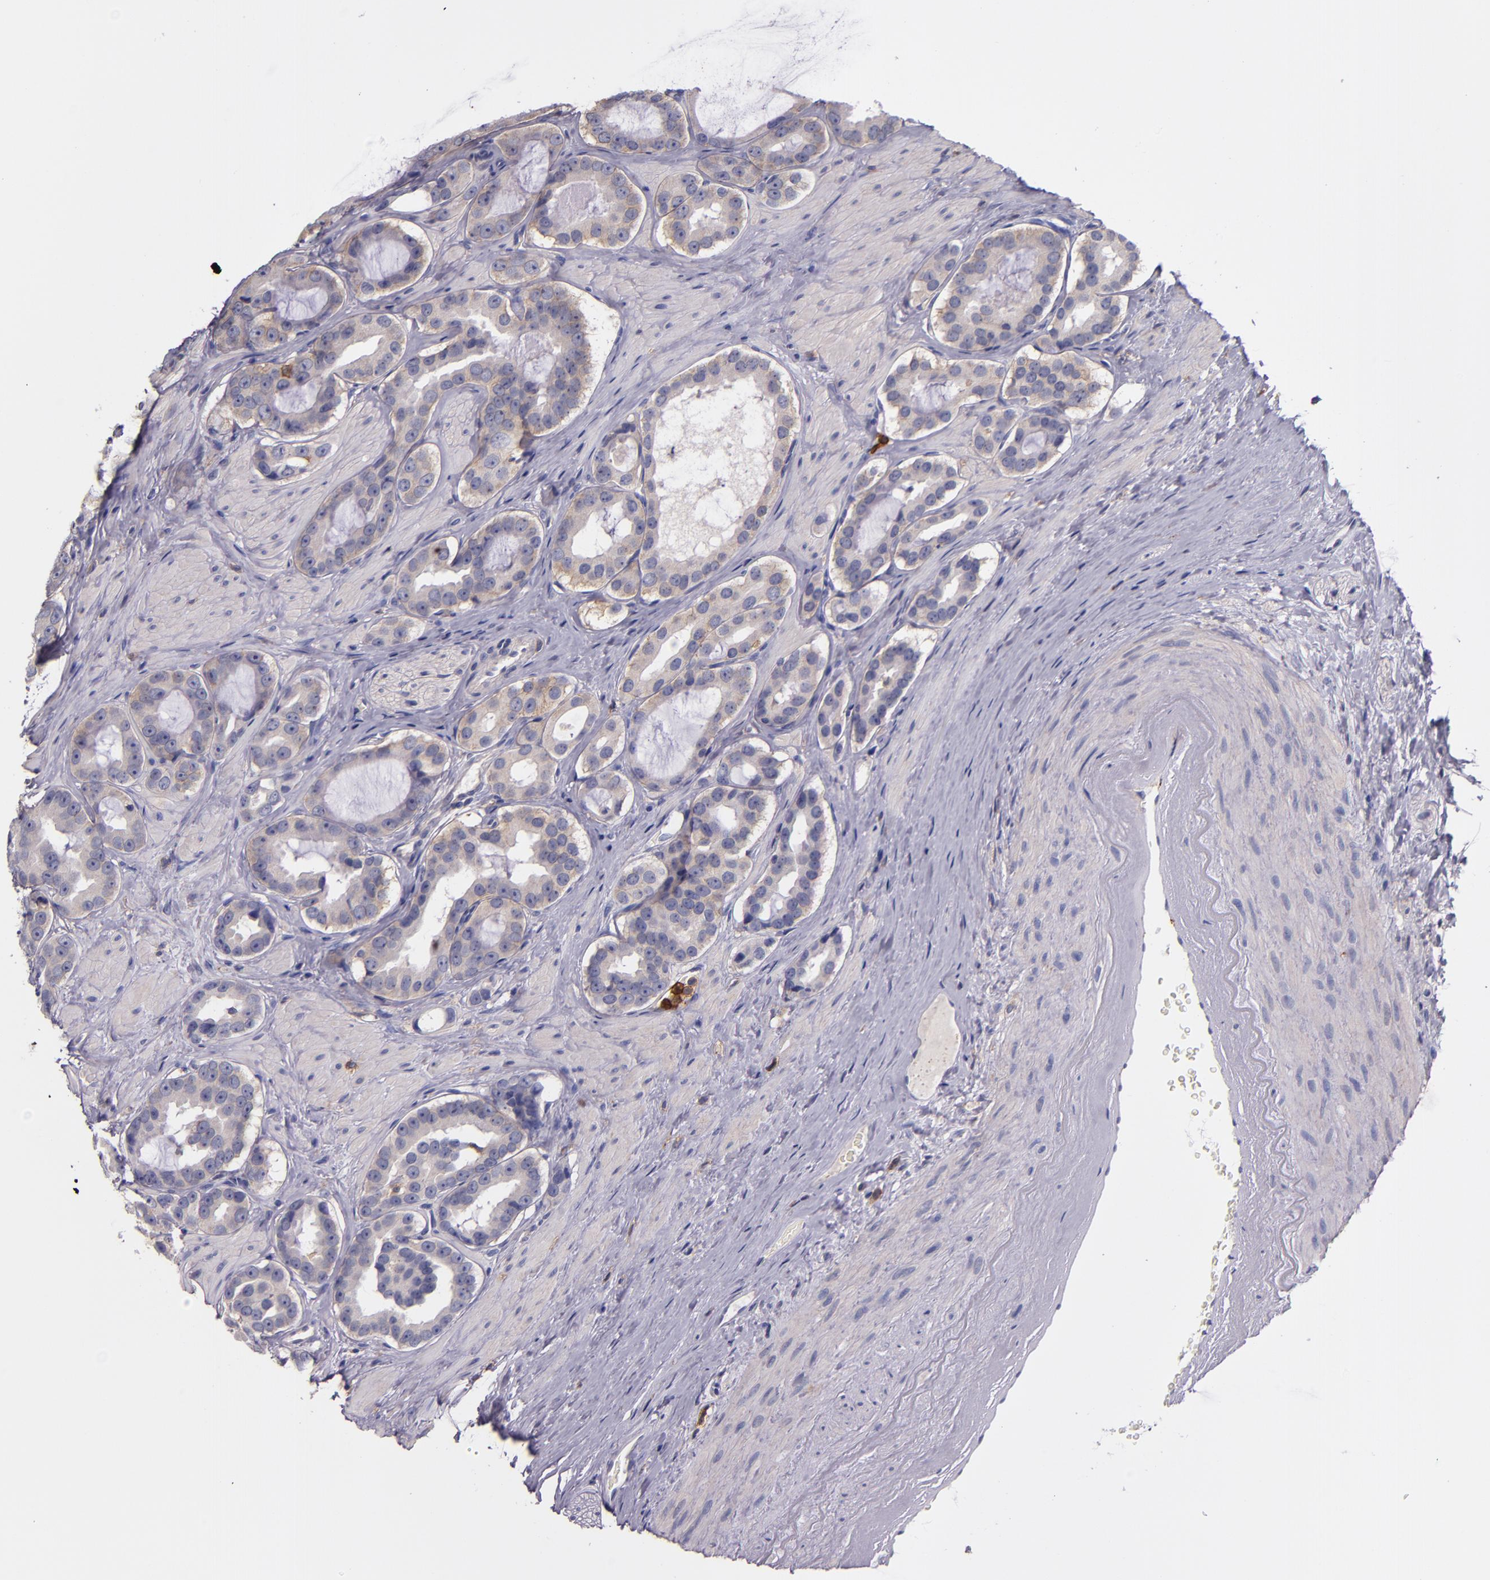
{"staining": {"intensity": "weak", "quantity": "<25%", "location": "cytoplasmic/membranous"}, "tissue": "prostate cancer", "cell_type": "Tumor cells", "image_type": "cancer", "snomed": [{"axis": "morphology", "description": "Adenocarcinoma, Low grade"}, {"axis": "topography", "description": "Prostate"}], "caption": "Immunohistochemical staining of adenocarcinoma (low-grade) (prostate) shows no significant expression in tumor cells.", "gene": "C5AR1", "patient": {"sex": "male", "age": 59}}